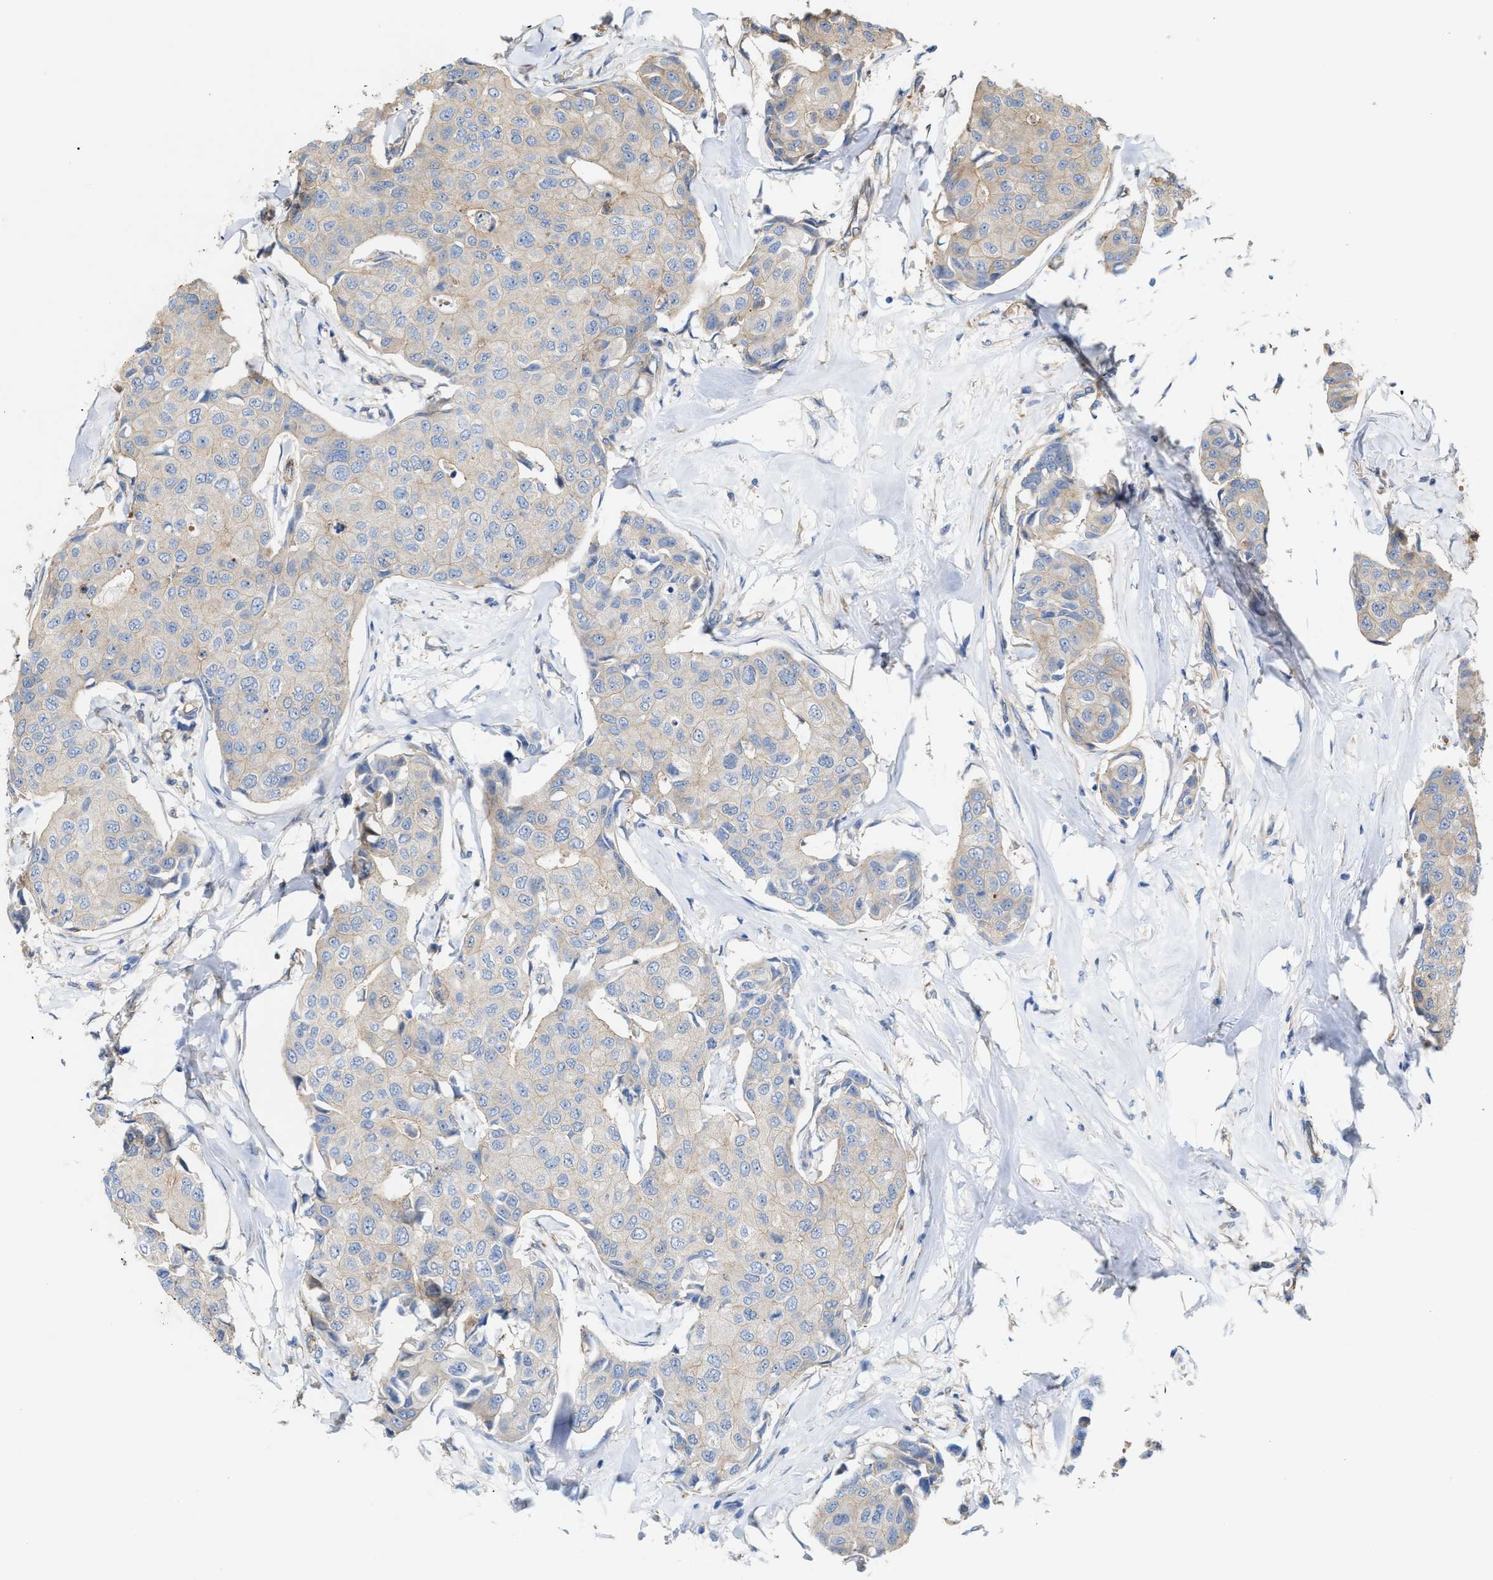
{"staining": {"intensity": "negative", "quantity": "none", "location": "none"}, "tissue": "breast cancer", "cell_type": "Tumor cells", "image_type": "cancer", "snomed": [{"axis": "morphology", "description": "Duct carcinoma"}, {"axis": "topography", "description": "Breast"}], "caption": "Immunohistochemical staining of breast intraductal carcinoma reveals no significant positivity in tumor cells.", "gene": "EPS15L1", "patient": {"sex": "female", "age": 80}}